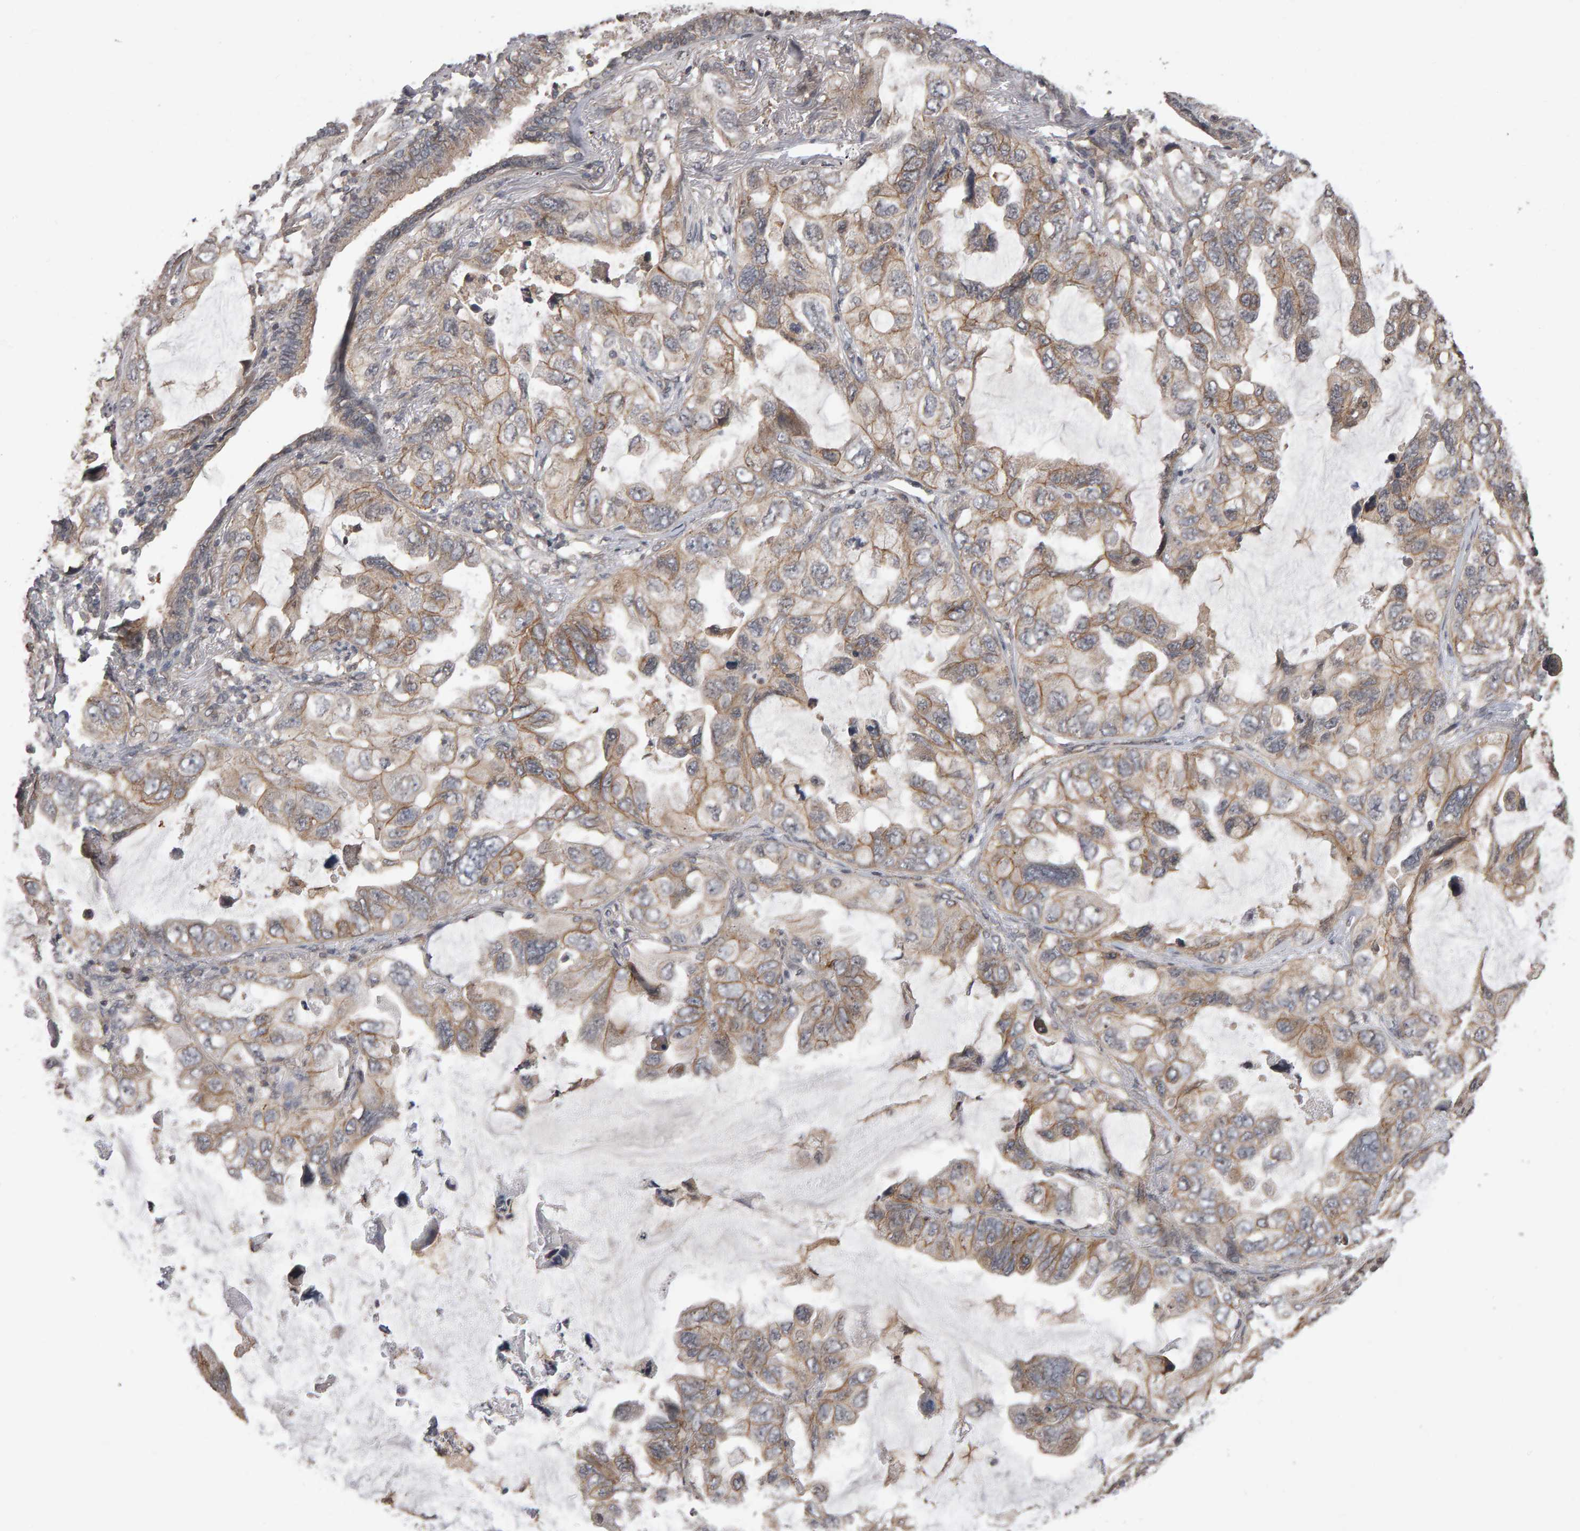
{"staining": {"intensity": "weak", "quantity": ">75%", "location": "cytoplasmic/membranous"}, "tissue": "lung cancer", "cell_type": "Tumor cells", "image_type": "cancer", "snomed": [{"axis": "morphology", "description": "Squamous cell carcinoma, NOS"}, {"axis": "topography", "description": "Lung"}], "caption": "Weak cytoplasmic/membranous positivity is seen in about >75% of tumor cells in lung cancer.", "gene": "SCRIB", "patient": {"sex": "female", "age": 73}}